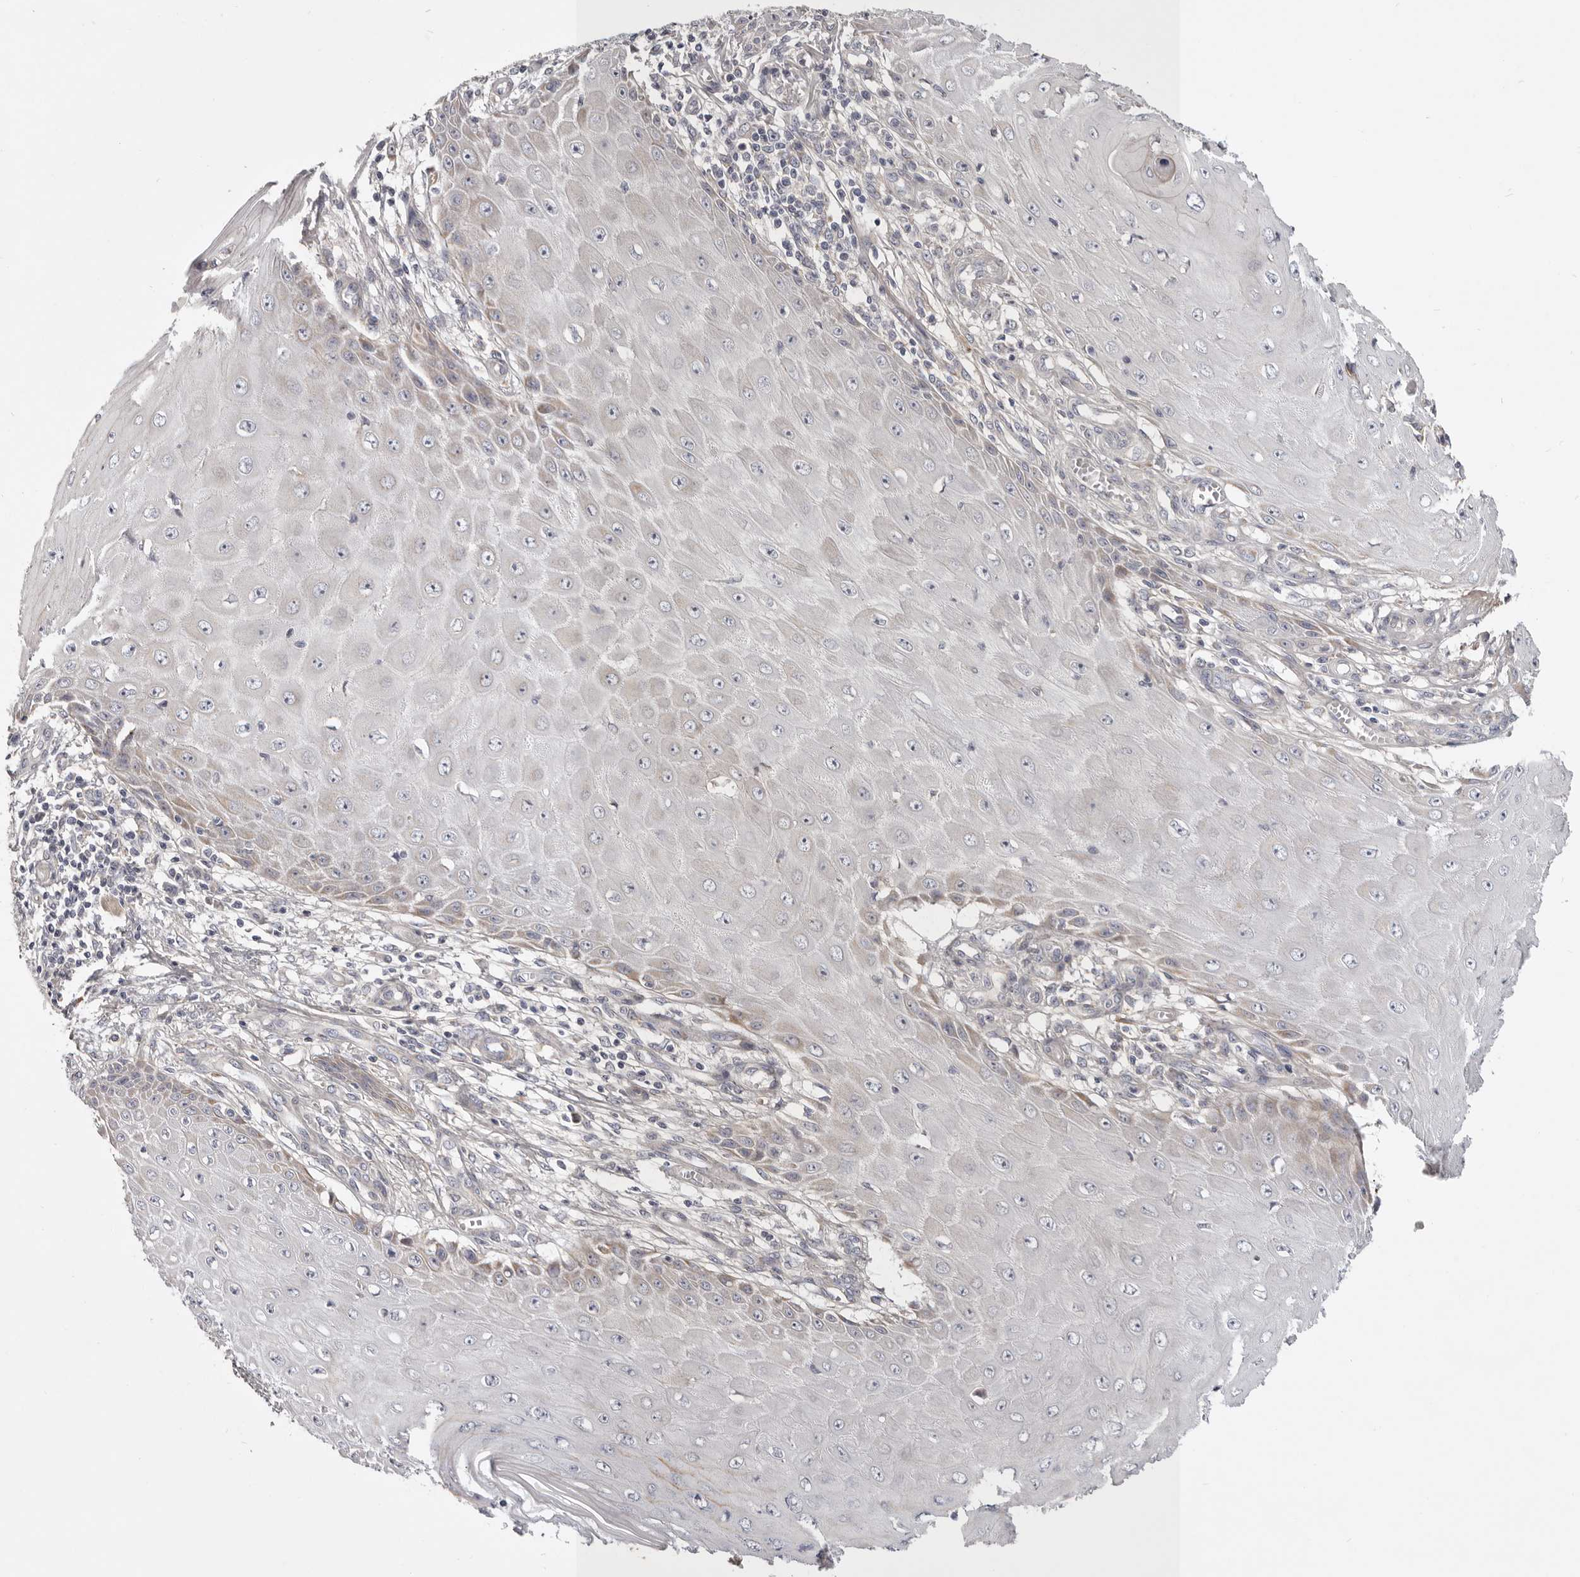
{"staining": {"intensity": "weak", "quantity": "<25%", "location": "cytoplasmic/membranous"}, "tissue": "skin cancer", "cell_type": "Tumor cells", "image_type": "cancer", "snomed": [{"axis": "morphology", "description": "Squamous cell carcinoma, NOS"}, {"axis": "topography", "description": "Skin"}], "caption": "DAB (3,3'-diaminobenzidine) immunohistochemical staining of human skin cancer exhibits no significant positivity in tumor cells.", "gene": "MRPS10", "patient": {"sex": "female", "age": 73}}